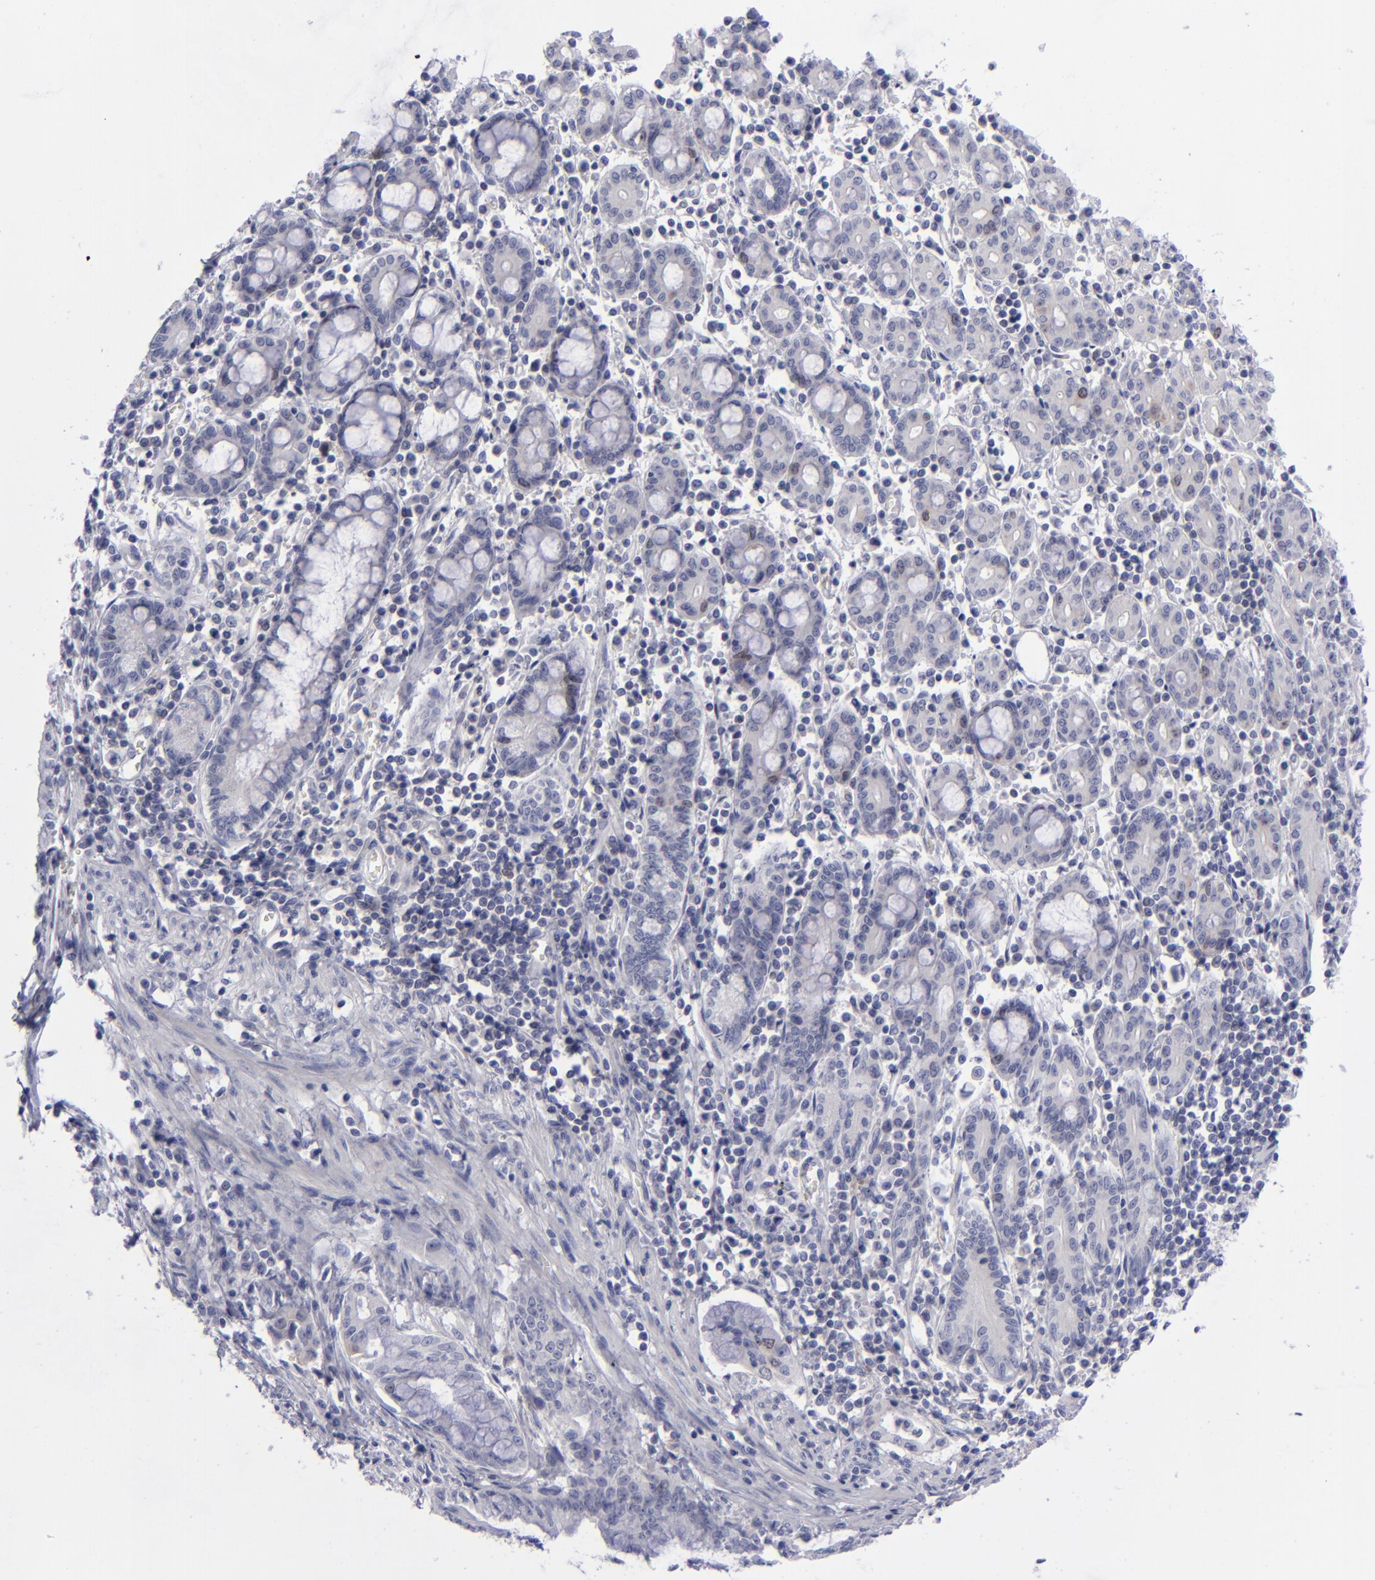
{"staining": {"intensity": "negative", "quantity": "none", "location": "none"}, "tissue": "pancreatic cancer", "cell_type": "Tumor cells", "image_type": "cancer", "snomed": [{"axis": "morphology", "description": "Adenocarcinoma, NOS"}, {"axis": "topography", "description": "Pancreas"}], "caption": "The photomicrograph exhibits no staining of tumor cells in pancreatic cancer (adenocarcinoma). (DAB IHC visualized using brightfield microscopy, high magnification).", "gene": "AURKA", "patient": {"sex": "male", "age": 59}}